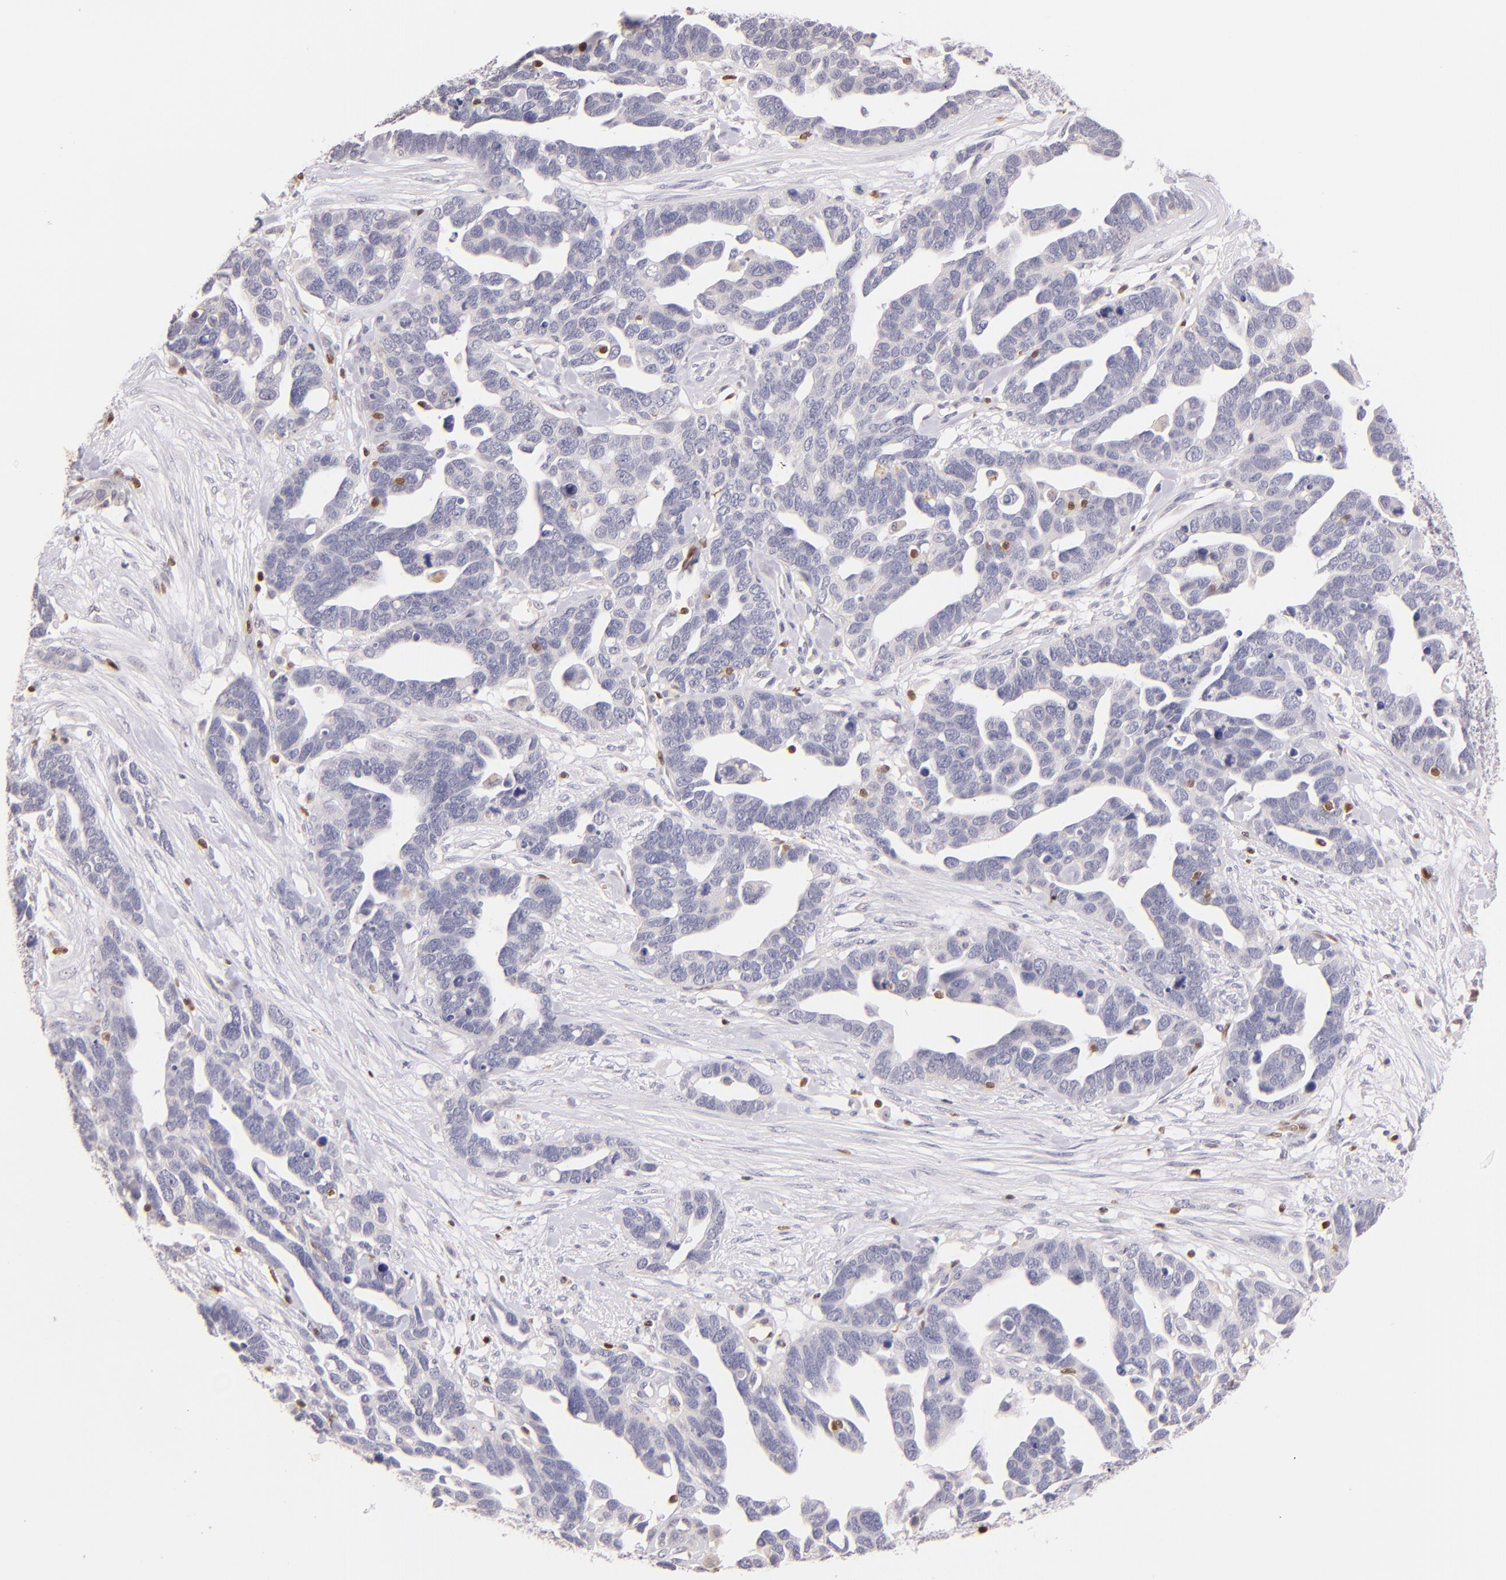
{"staining": {"intensity": "negative", "quantity": "none", "location": "none"}, "tissue": "ovarian cancer", "cell_type": "Tumor cells", "image_type": "cancer", "snomed": [{"axis": "morphology", "description": "Cystadenocarcinoma, serous, NOS"}, {"axis": "topography", "description": "Ovary"}], "caption": "High magnification brightfield microscopy of ovarian serous cystadenocarcinoma stained with DAB (brown) and counterstained with hematoxylin (blue): tumor cells show no significant positivity.", "gene": "ZAP70", "patient": {"sex": "female", "age": 54}}